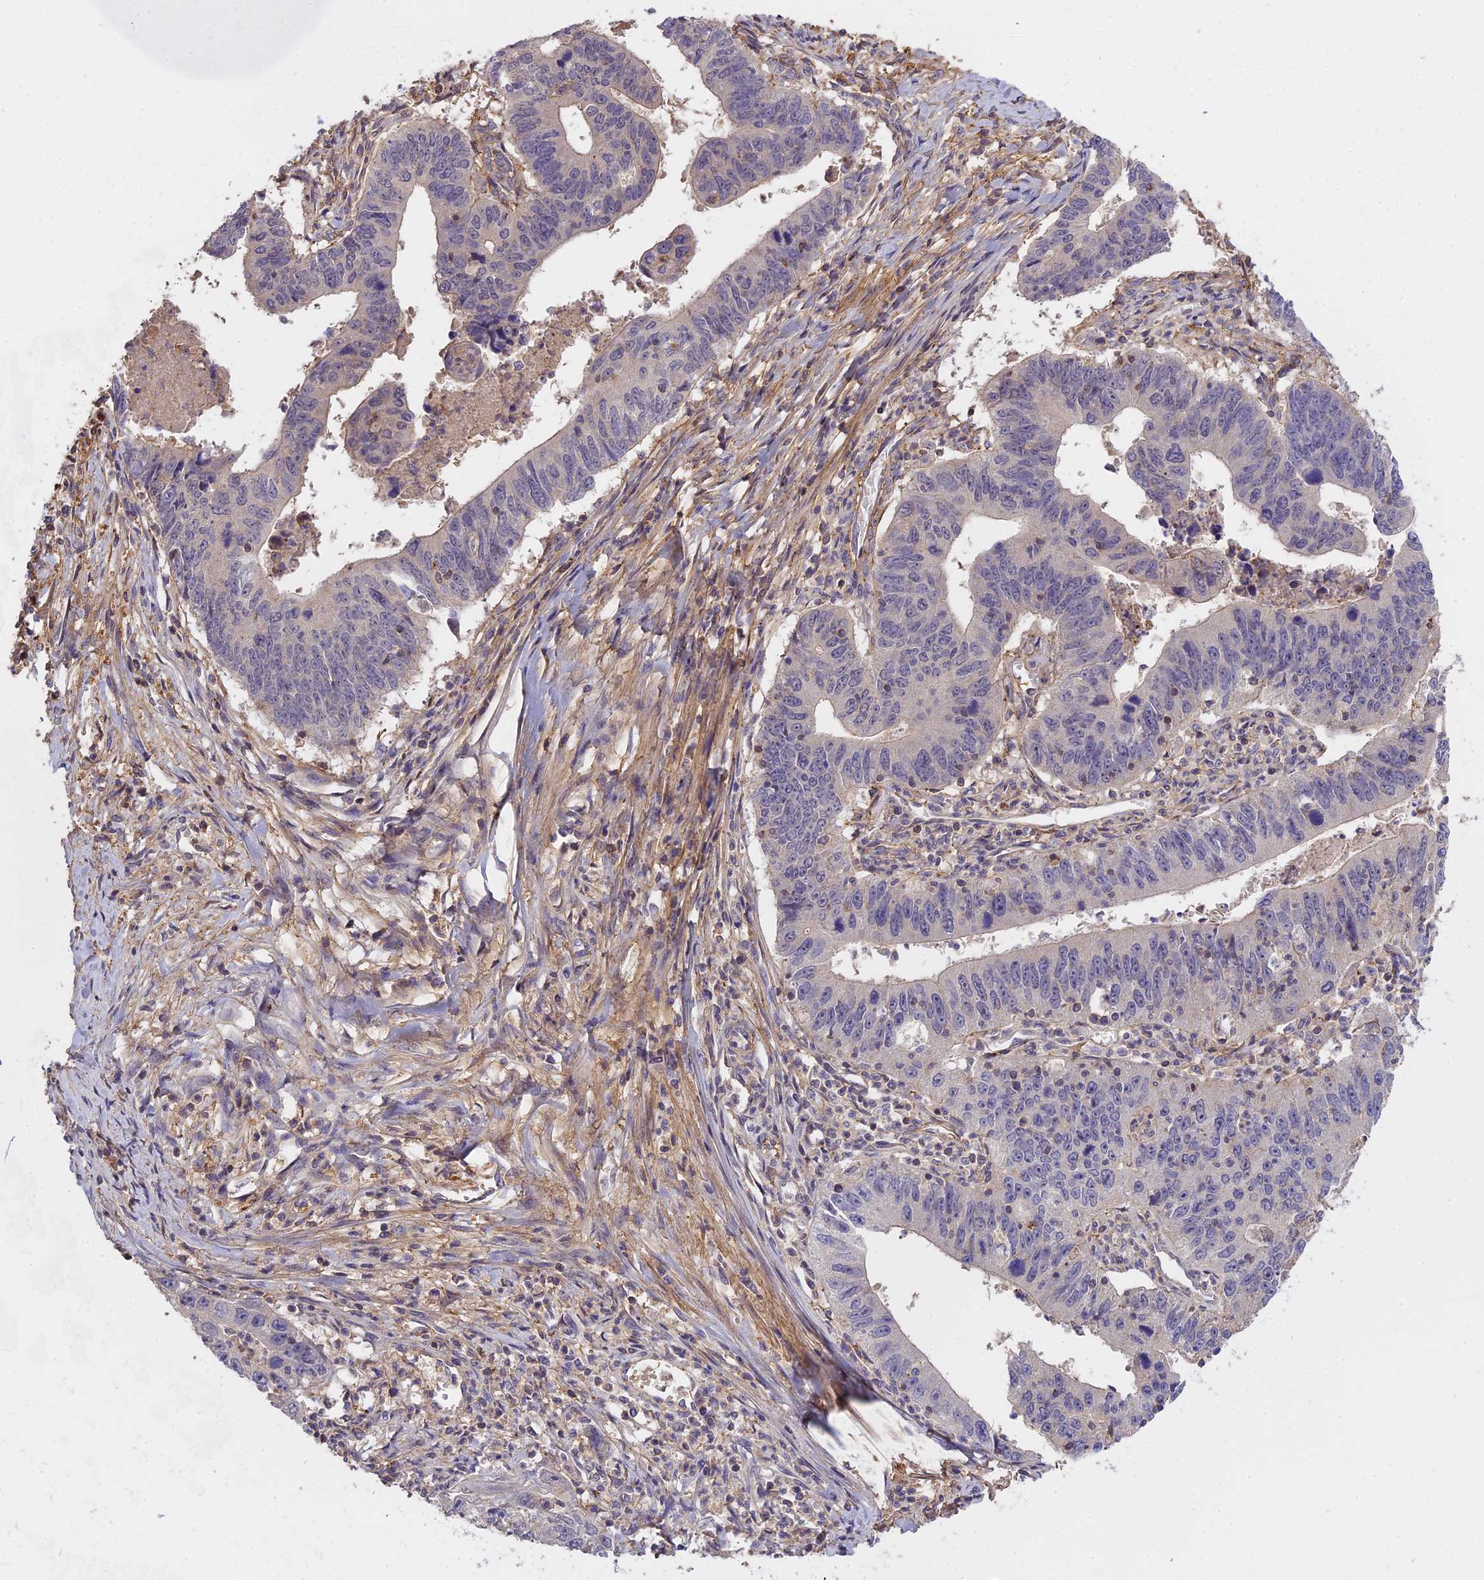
{"staining": {"intensity": "negative", "quantity": "none", "location": "none"}, "tissue": "stomach cancer", "cell_type": "Tumor cells", "image_type": "cancer", "snomed": [{"axis": "morphology", "description": "Adenocarcinoma, NOS"}, {"axis": "topography", "description": "Stomach"}], "caption": "This is a micrograph of immunohistochemistry staining of stomach adenocarcinoma, which shows no expression in tumor cells.", "gene": "CFAP119", "patient": {"sex": "male", "age": 59}}